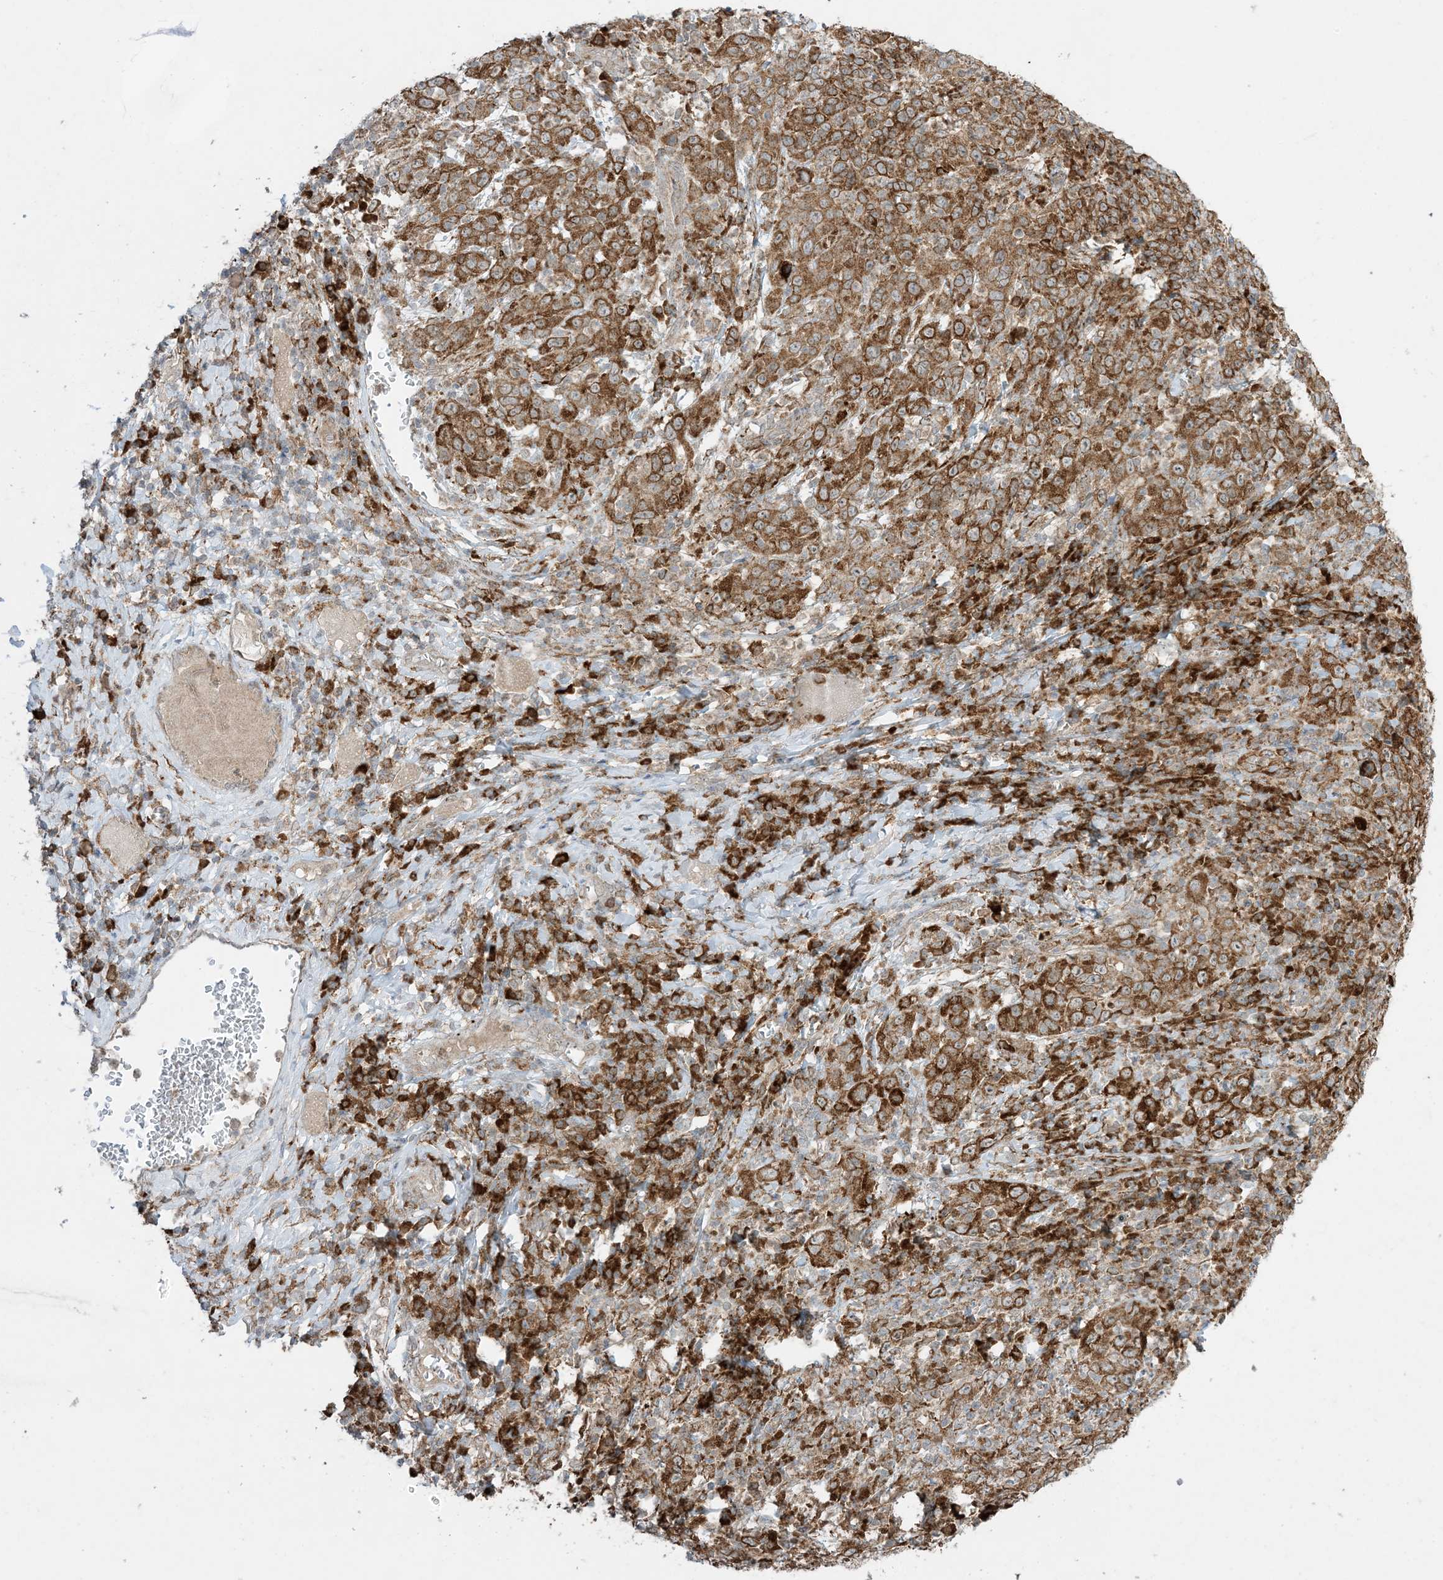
{"staining": {"intensity": "moderate", "quantity": ">75%", "location": "cytoplasmic/membranous"}, "tissue": "cervical cancer", "cell_type": "Tumor cells", "image_type": "cancer", "snomed": [{"axis": "morphology", "description": "Squamous cell carcinoma, NOS"}, {"axis": "topography", "description": "Cervix"}], "caption": "Protein expression analysis of human cervical cancer reveals moderate cytoplasmic/membranous expression in approximately >75% of tumor cells. (Brightfield microscopy of DAB IHC at high magnification).", "gene": "ODC1", "patient": {"sex": "female", "age": 46}}